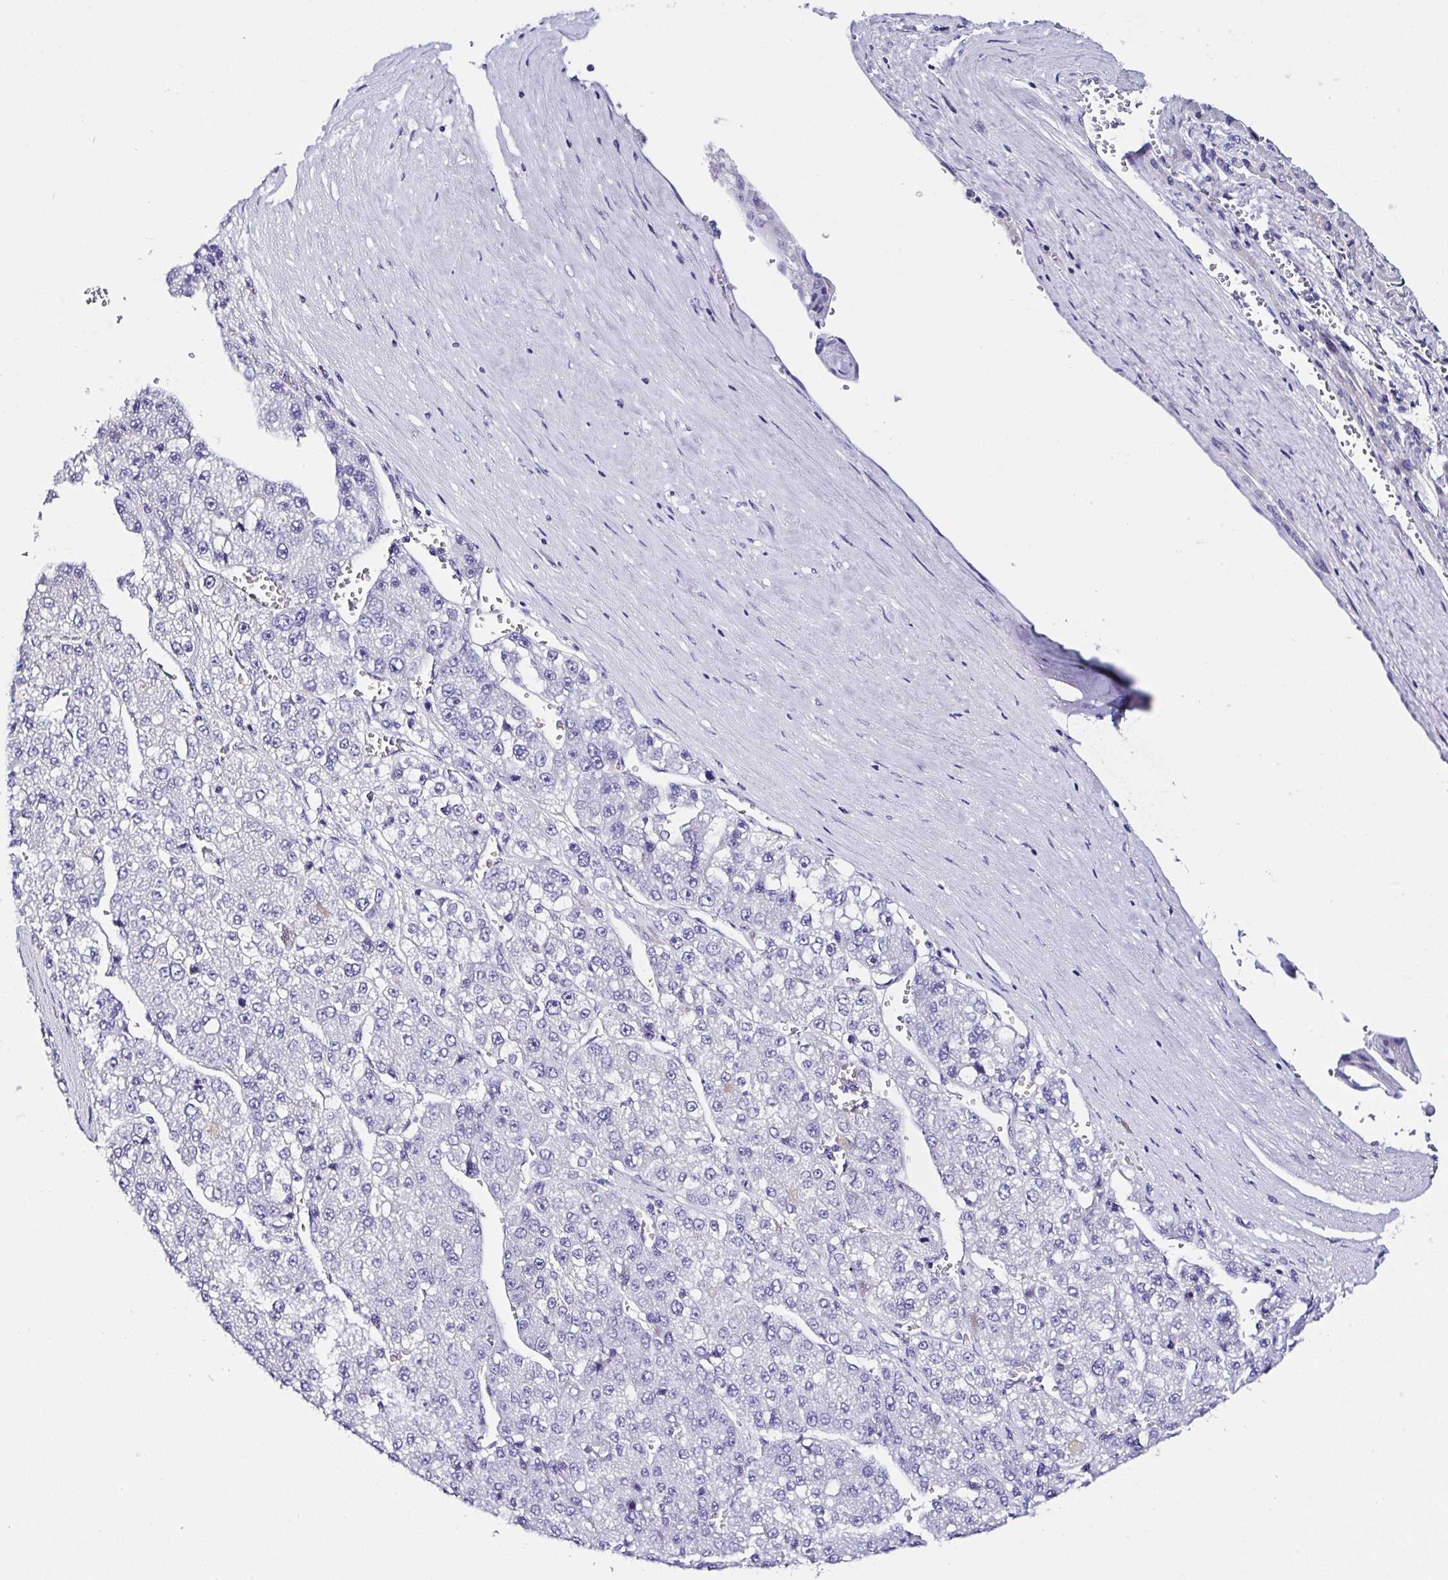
{"staining": {"intensity": "negative", "quantity": "none", "location": "none"}, "tissue": "liver cancer", "cell_type": "Tumor cells", "image_type": "cancer", "snomed": [{"axis": "morphology", "description": "Carcinoma, Hepatocellular, NOS"}, {"axis": "topography", "description": "Liver"}], "caption": "Tumor cells show no significant protein expression in hepatocellular carcinoma (liver).", "gene": "UGT3A1", "patient": {"sex": "female", "age": 73}}